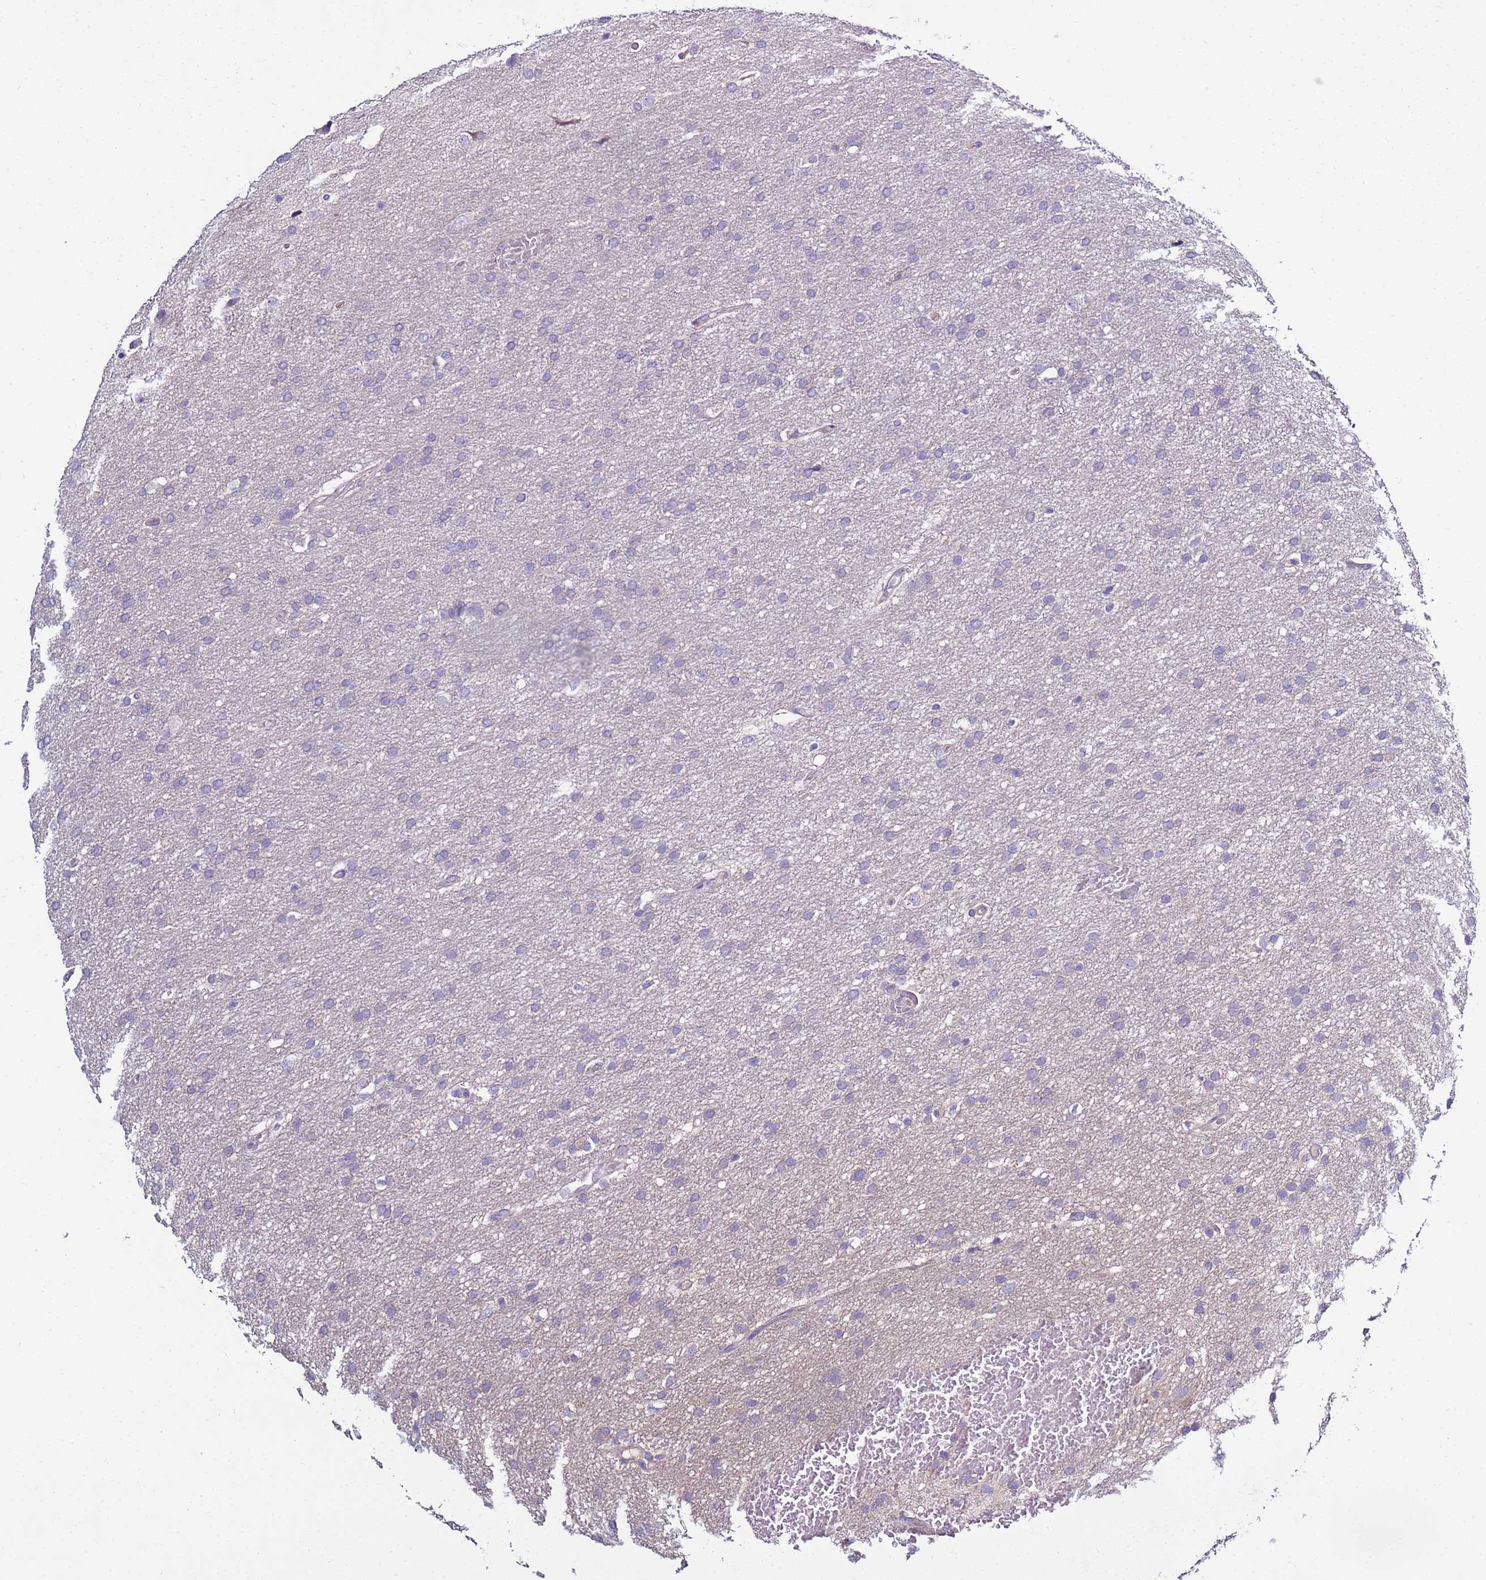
{"staining": {"intensity": "negative", "quantity": "none", "location": "none"}, "tissue": "glioma", "cell_type": "Tumor cells", "image_type": "cancer", "snomed": [{"axis": "morphology", "description": "Glioma, malignant, High grade"}, {"axis": "topography", "description": "Cerebral cortex"}], "caption": "This is an IHC micrograph of human glioma. There is no expression in tumor cells.", "gene": "RABL2B", "patient": {"sex": "female", "age": 36}}